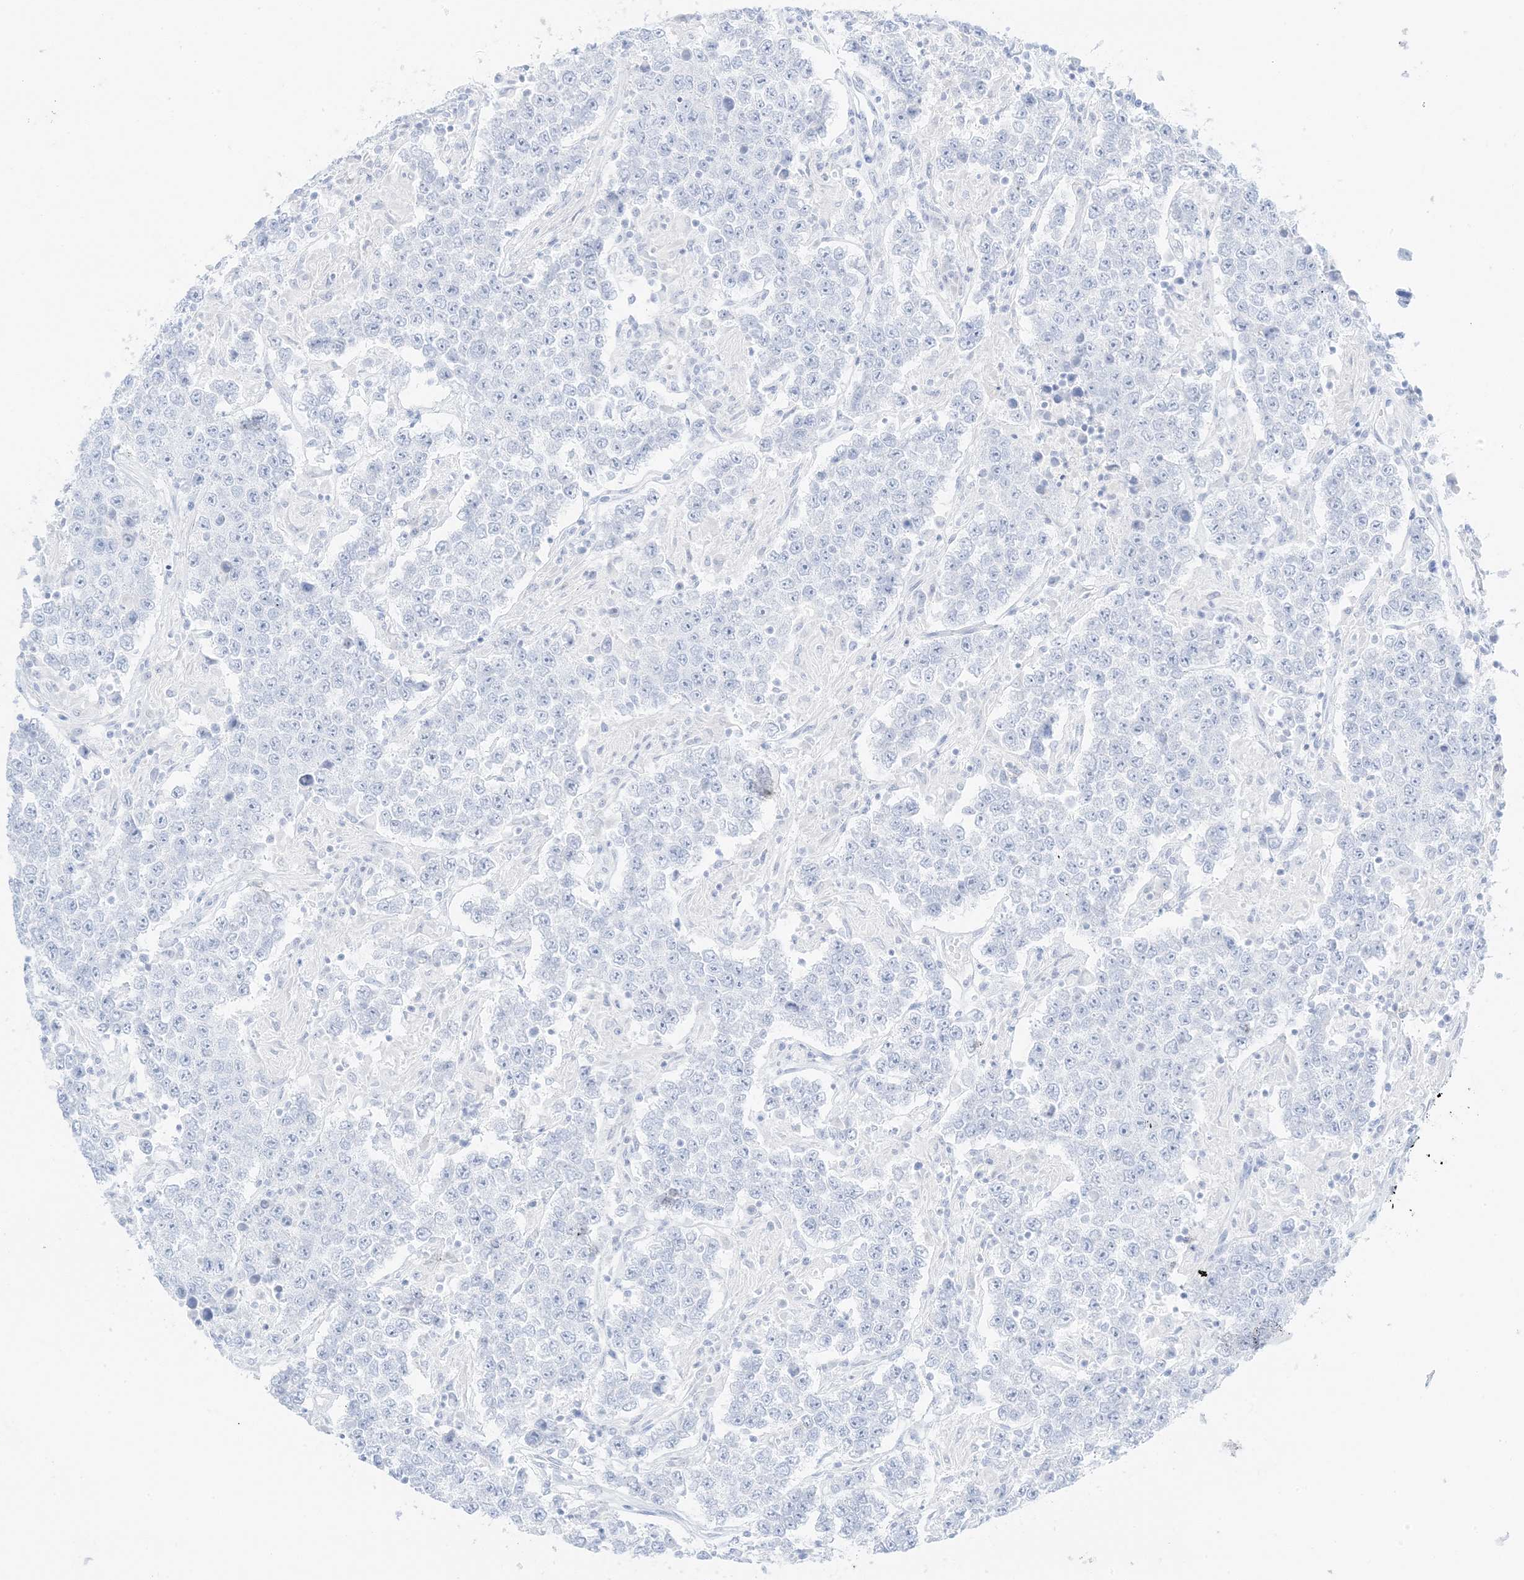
{"staining": {"intensity": "negative", "quantity": "none", "location": "none"}, "tissue": "testis cancer", "cell_type": "Tumor cells", "image_type": "cancer", "snomed": [{"axis": "morphology", "description": "Normal tissue, NOS"}, {"axis": "morphology", "description": "Urothelial carcinoma, High grade"}, {"axis": "morphology", "description": "Seminoma, NOS"}, {"axis": "morphology", "description": "Carcinoma, Embryonal, NOS"}, {"axis": "topography", "description": "Urinary bladder"}, {"axis": "topography", "description": "Testis"}], "caption": "Immunohistochemical staining of embryonal carcinoma (testis) displays no significant expression in tumor cells.", "gene": "SLC22A13", "patient": {"sex": "male", "age": 41}}